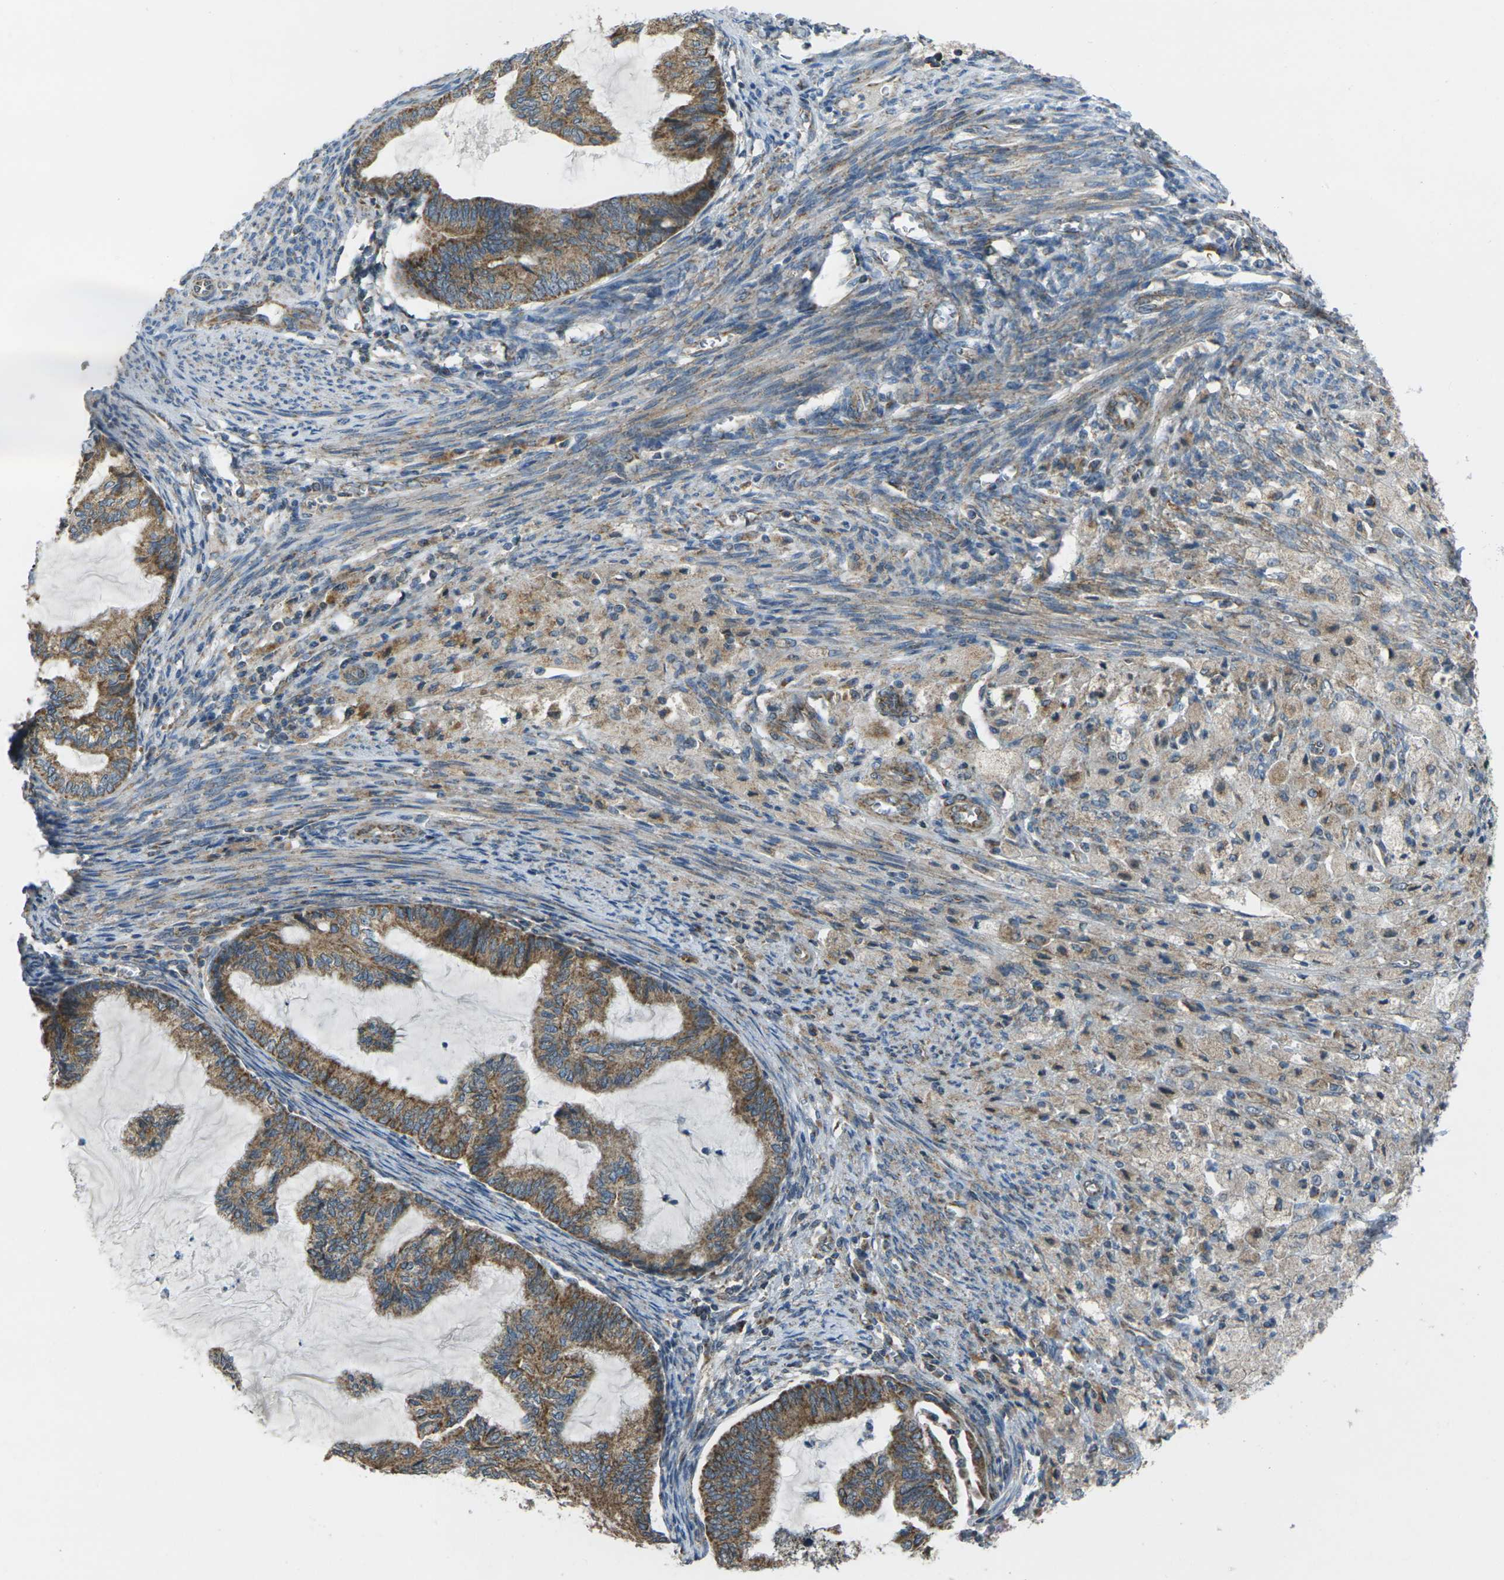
{"staining": {"intensity": "moderate", "quantity": ">75%", "location": "cytoplasmic/membranous"}, "tissue": "cervical cancer", "cell_type": "Tumor cells", "image_type": "cancer", "snomed": [{"axis": "morphology", "description": "Normal tissue, NOS"}, {"axis": "morphology", "description": "Adenocarcinoma, NOS"}, {"axis": "topography", "description": "Cervix"}, {"axis": "topography", "description": "Endometrium"}], "caption": "Immunohistochemistry (IHC) of human adenocarcinoma (cervical) shows medium levels of moderate cytoplasmic/membranous staining in approximately >75% of tumor cells.", "gene": "TMEM120B", "patient": {"sex": "female", "age": 86}}